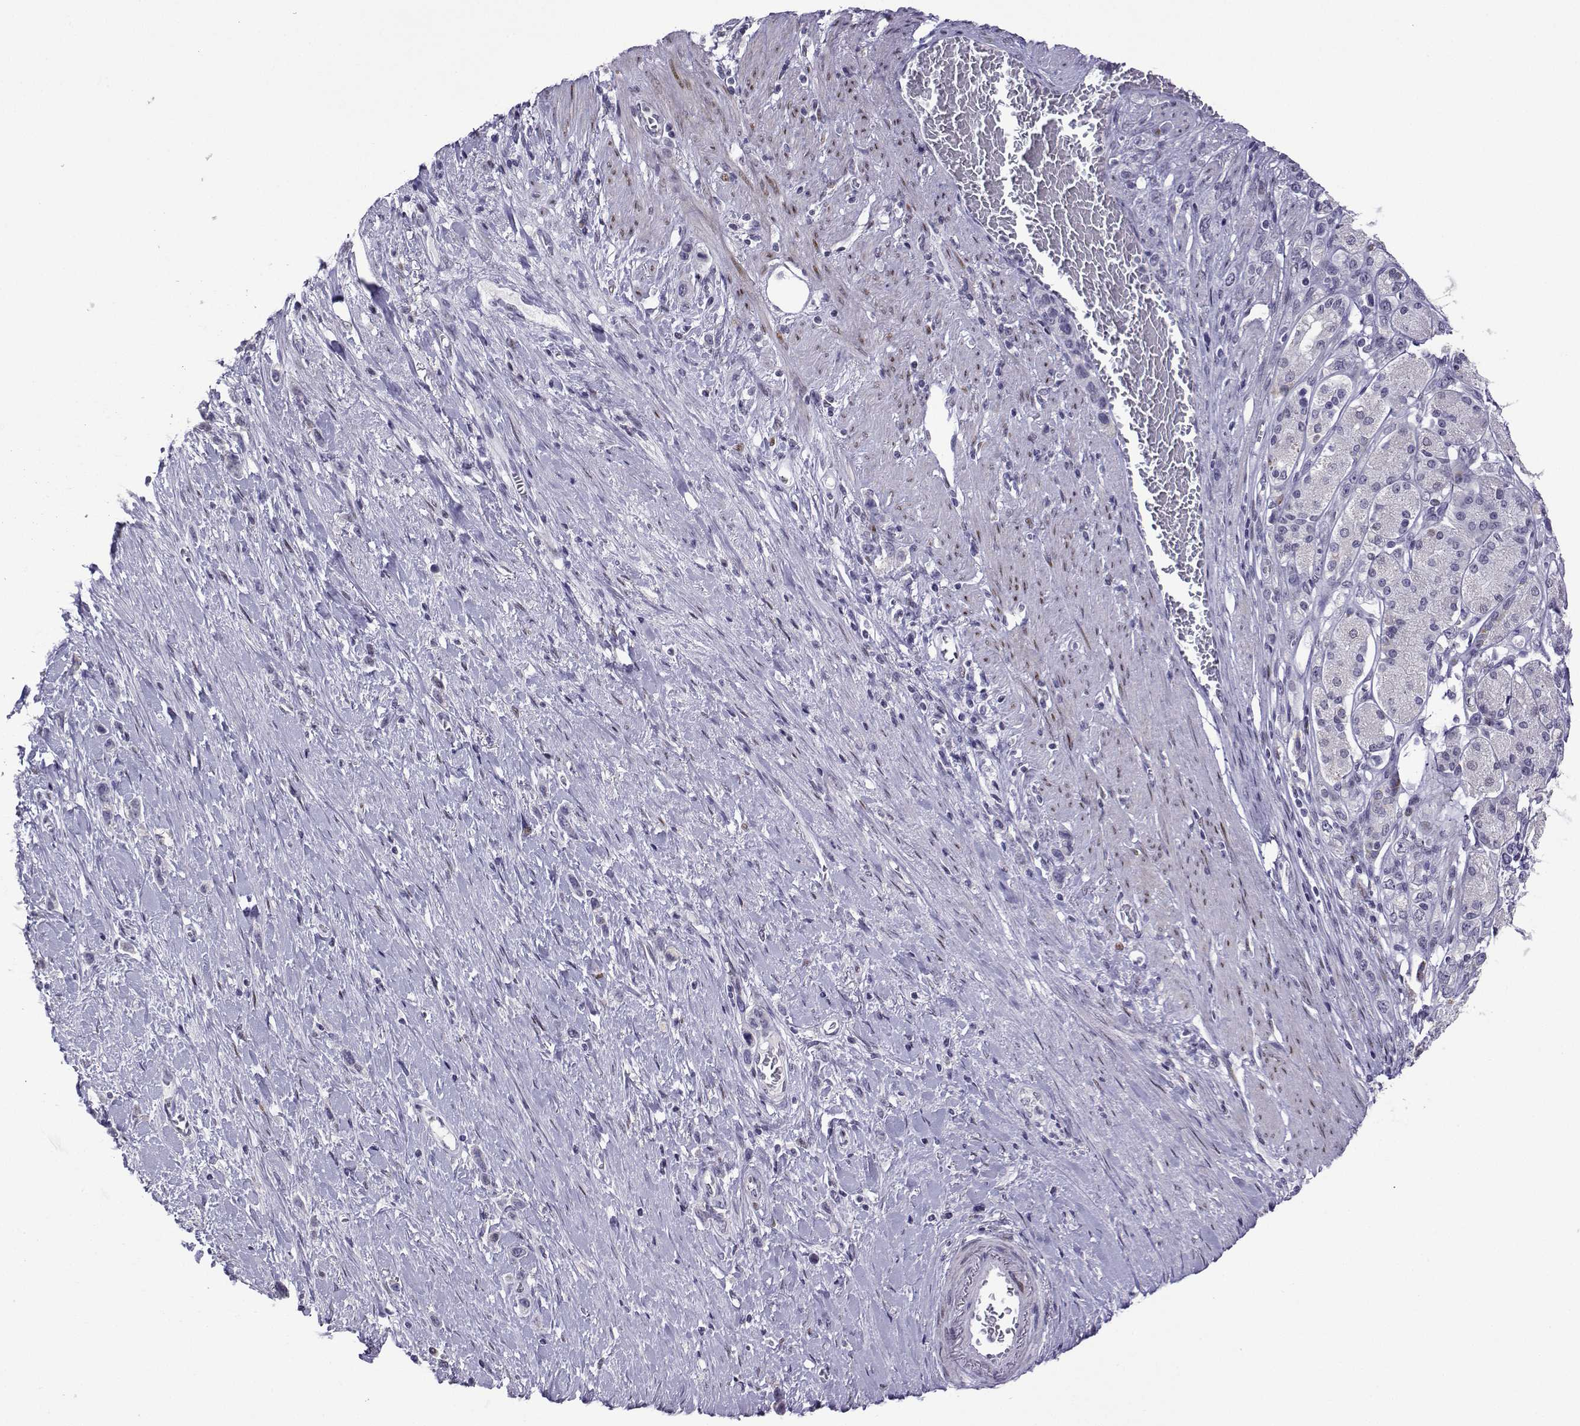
{"staining": {"intensity": "negative", "quantity": "none", "location": "none"}, "tissue": "stomach cancer", "cell_type": "Tumor cells", "image_type": "cancer", "snomed": [{"axis": "morphology", "description": "Normal tissue, NOS"}, {"axis": "morphology", "description": "Adenocarcinoma, NOS"}, {"axis": "morphology", "description": "Adenocarcinoma, High grade"}, {"axis": "topography", "description": "Stomach, upper"}, {"axis": "topography", "description": "Stomach"}], "caption": "High-grade adenocarcinoma (stomach) stained for a protein using IHC shows no staining tumor cells.", "gene": "CFAP70", "patient": {"sex": "female", "age": 65}}